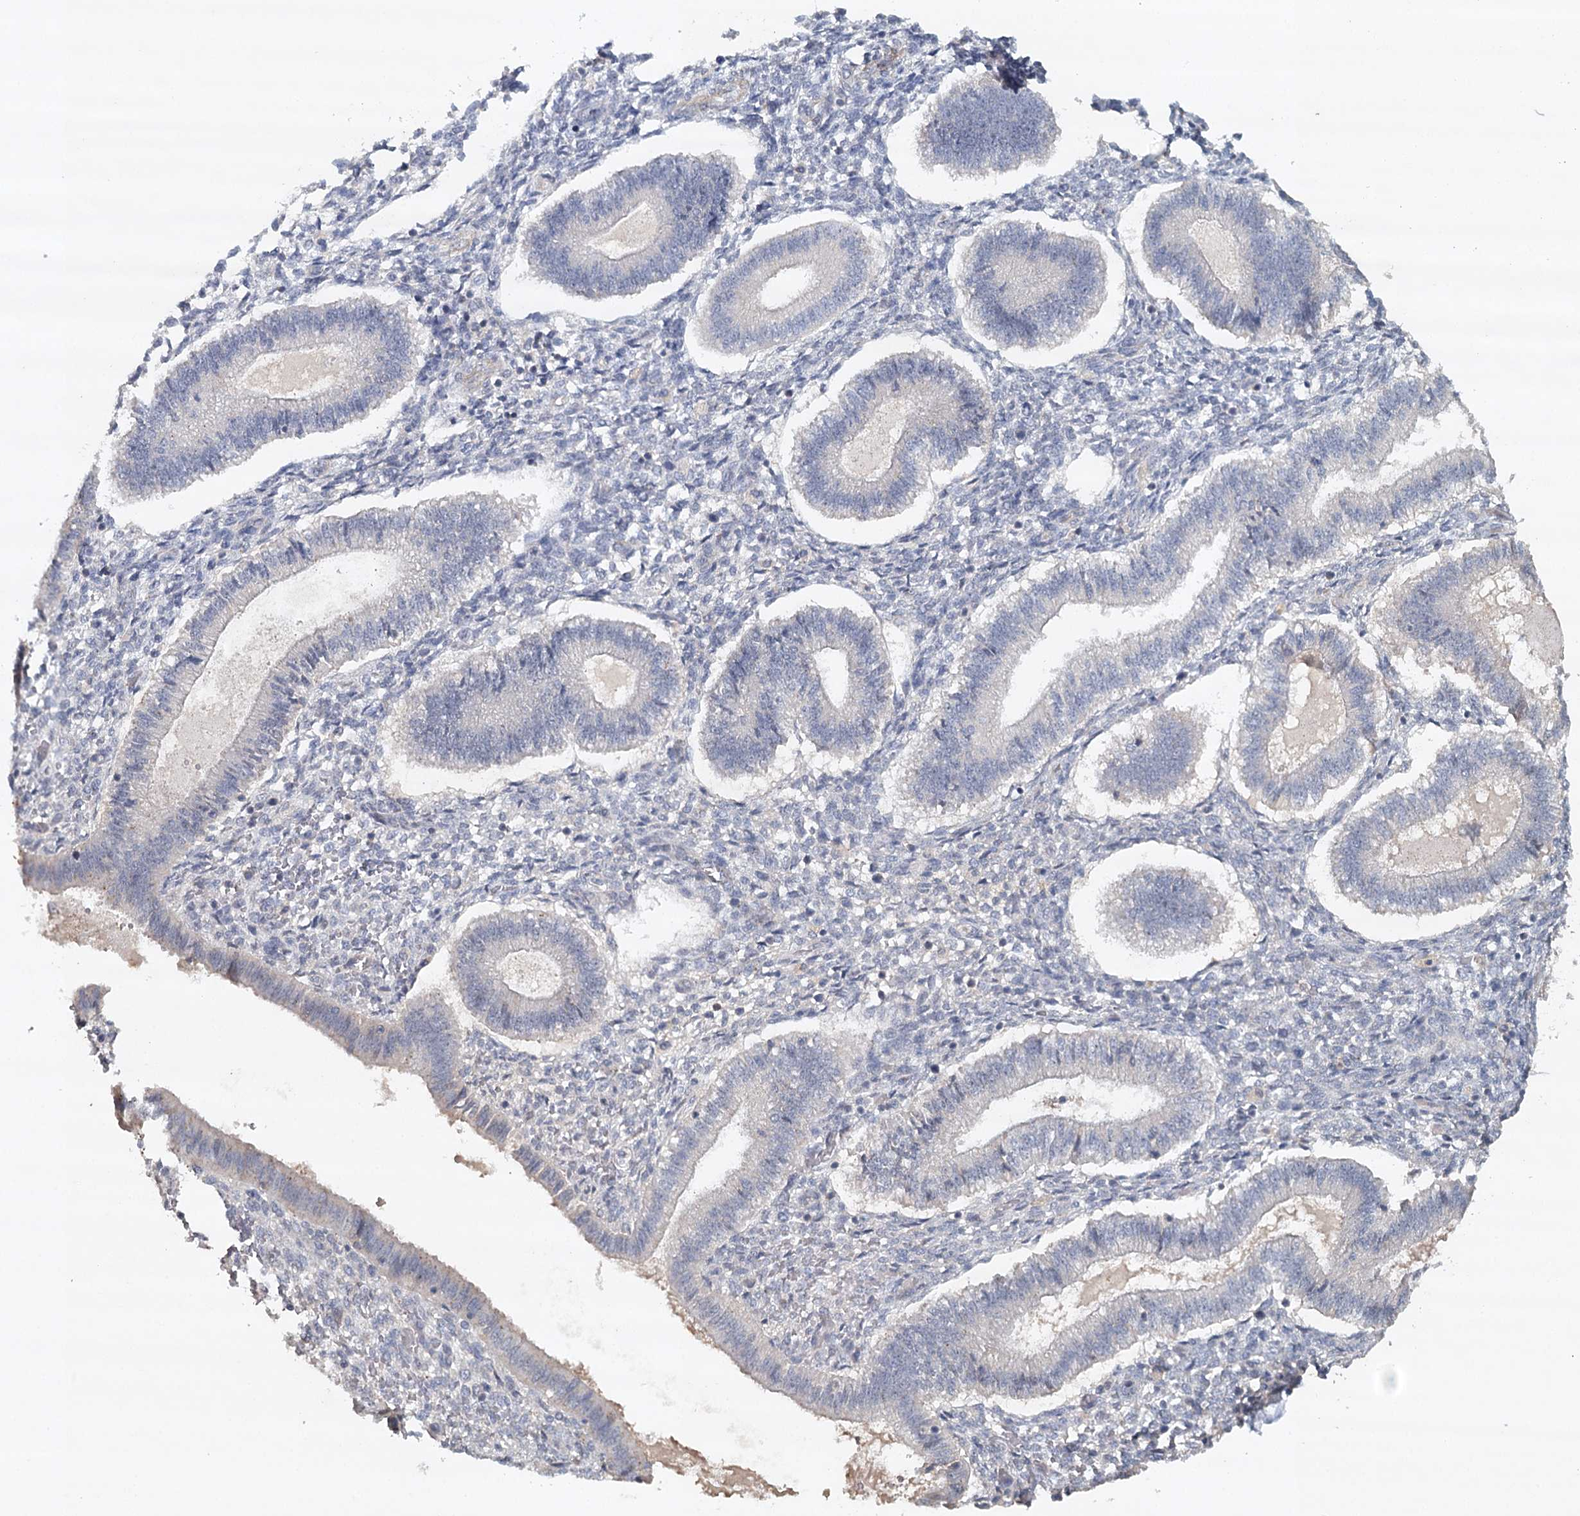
{"staining": {"intensity": "negative", "quantity": "none", "location": "none"}, "tissue": "endometrium", "cell_type": "Cells in endometrial stroma", "image_type": "normal", "snomed": [{"axis": "morphology", "description": "Normal tissue, NOS"}, {"axis": "topography", "description": "Endometrium"}], "caption": "The micrograph reveals no staining of cells in endometrial stroma in benign endometrium. Brightfield microscopy of IHC stained with DAB (brown) and hematoxylin (blue), captured at high magnification.", "gene": "SYNPO", "patient": {"sex": "female", "age": 25}}